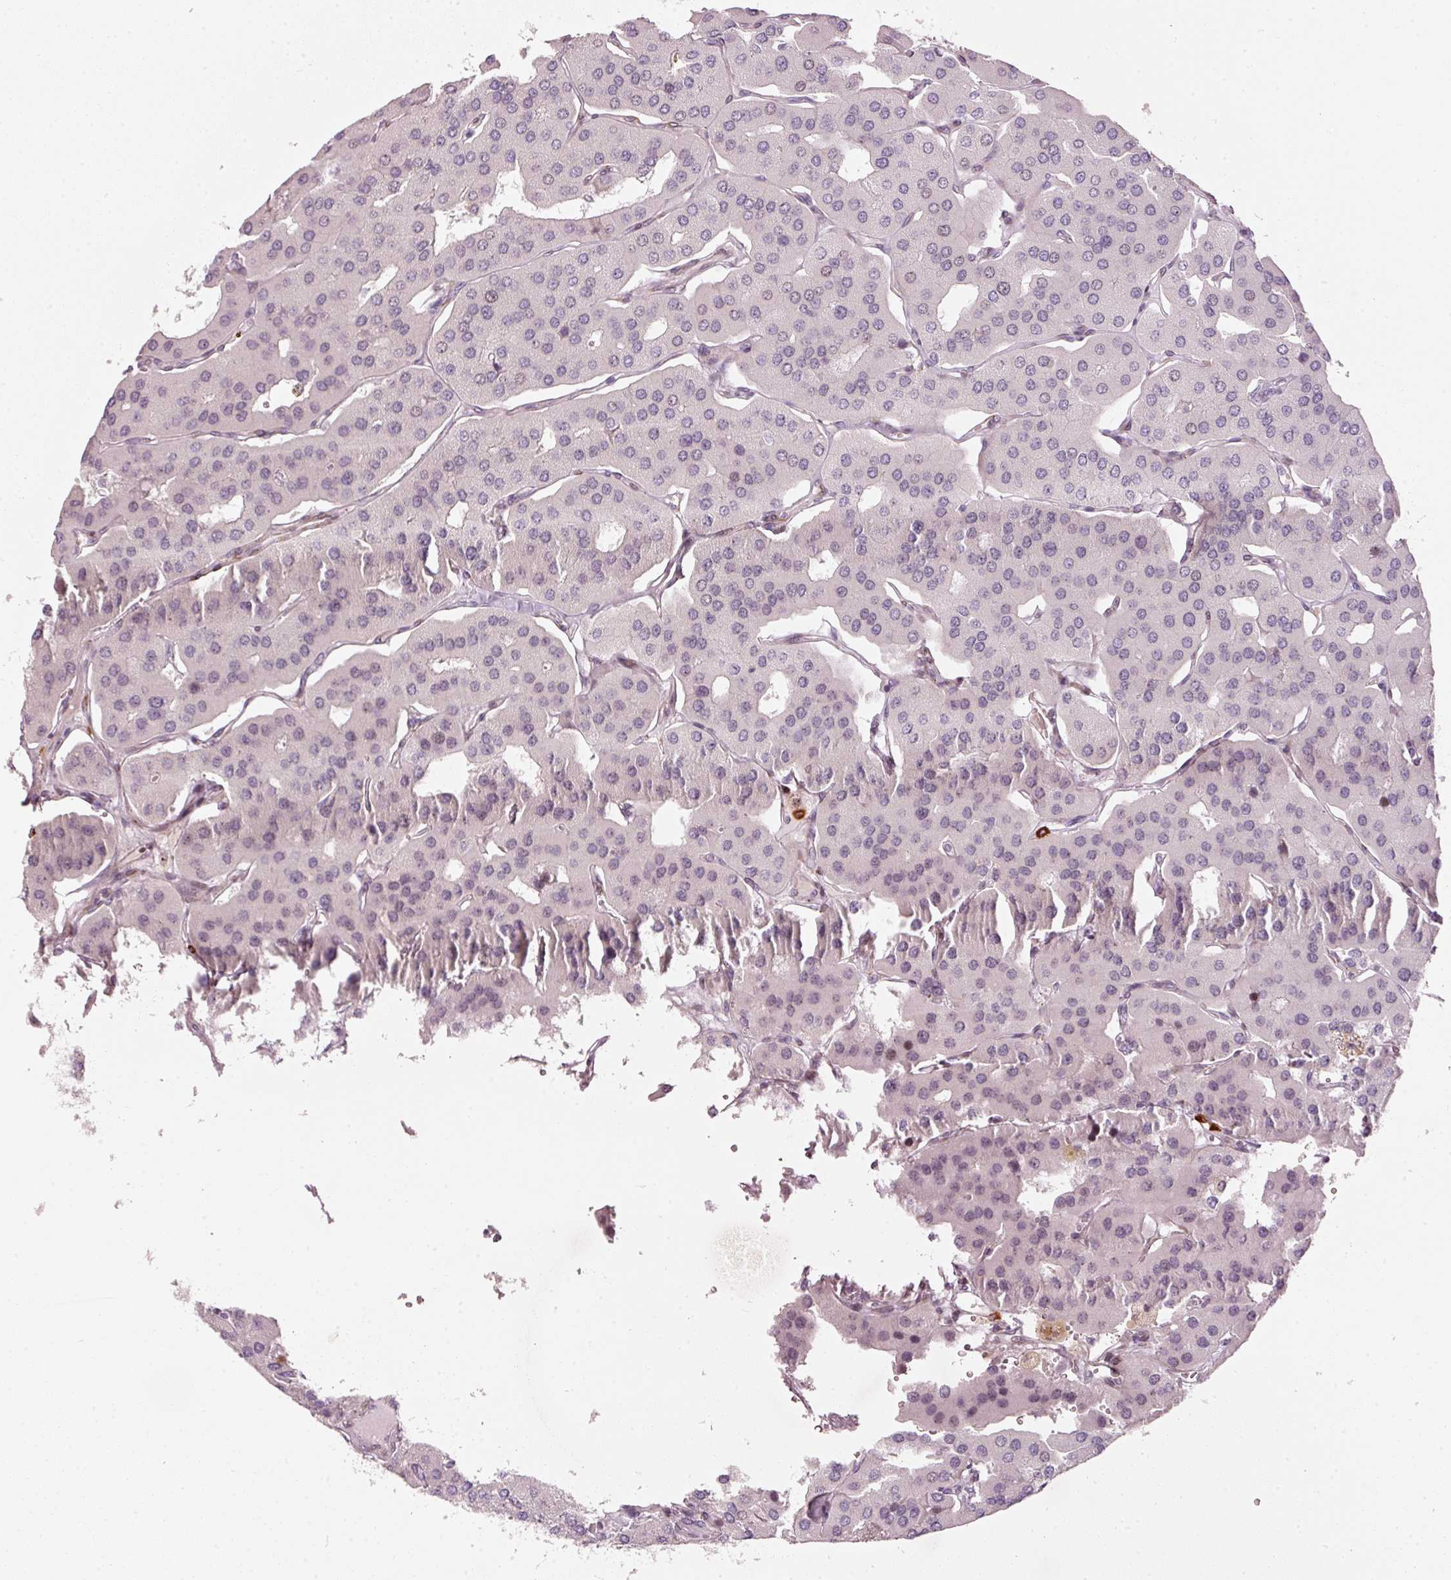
{"staining": {"intensity": "weak", "quantity": "<25%", "location": "nuclear"}, "tissue": "parathyroid gland", "cell_type": "Glandular cells", "image_type": "normal", "snomed": [{"axis": "morphology", "description": "Normal tissue, NOS"}, {"axis": "morphology", "description": "Adenoma, NOS"}, {"axis": "topography", "description": "Parathyroid gland"}], "caption": "High magnification brightfield microscopy of unremarkable parathyroid gland stained with DAB (3,3'-diaminobenzidine) (brown) and counterstained with hematoxylin (blue): glandular cells show no significant expression.", "gene": "MXRA8", "patient": {"sex": "female", "age": 86}}